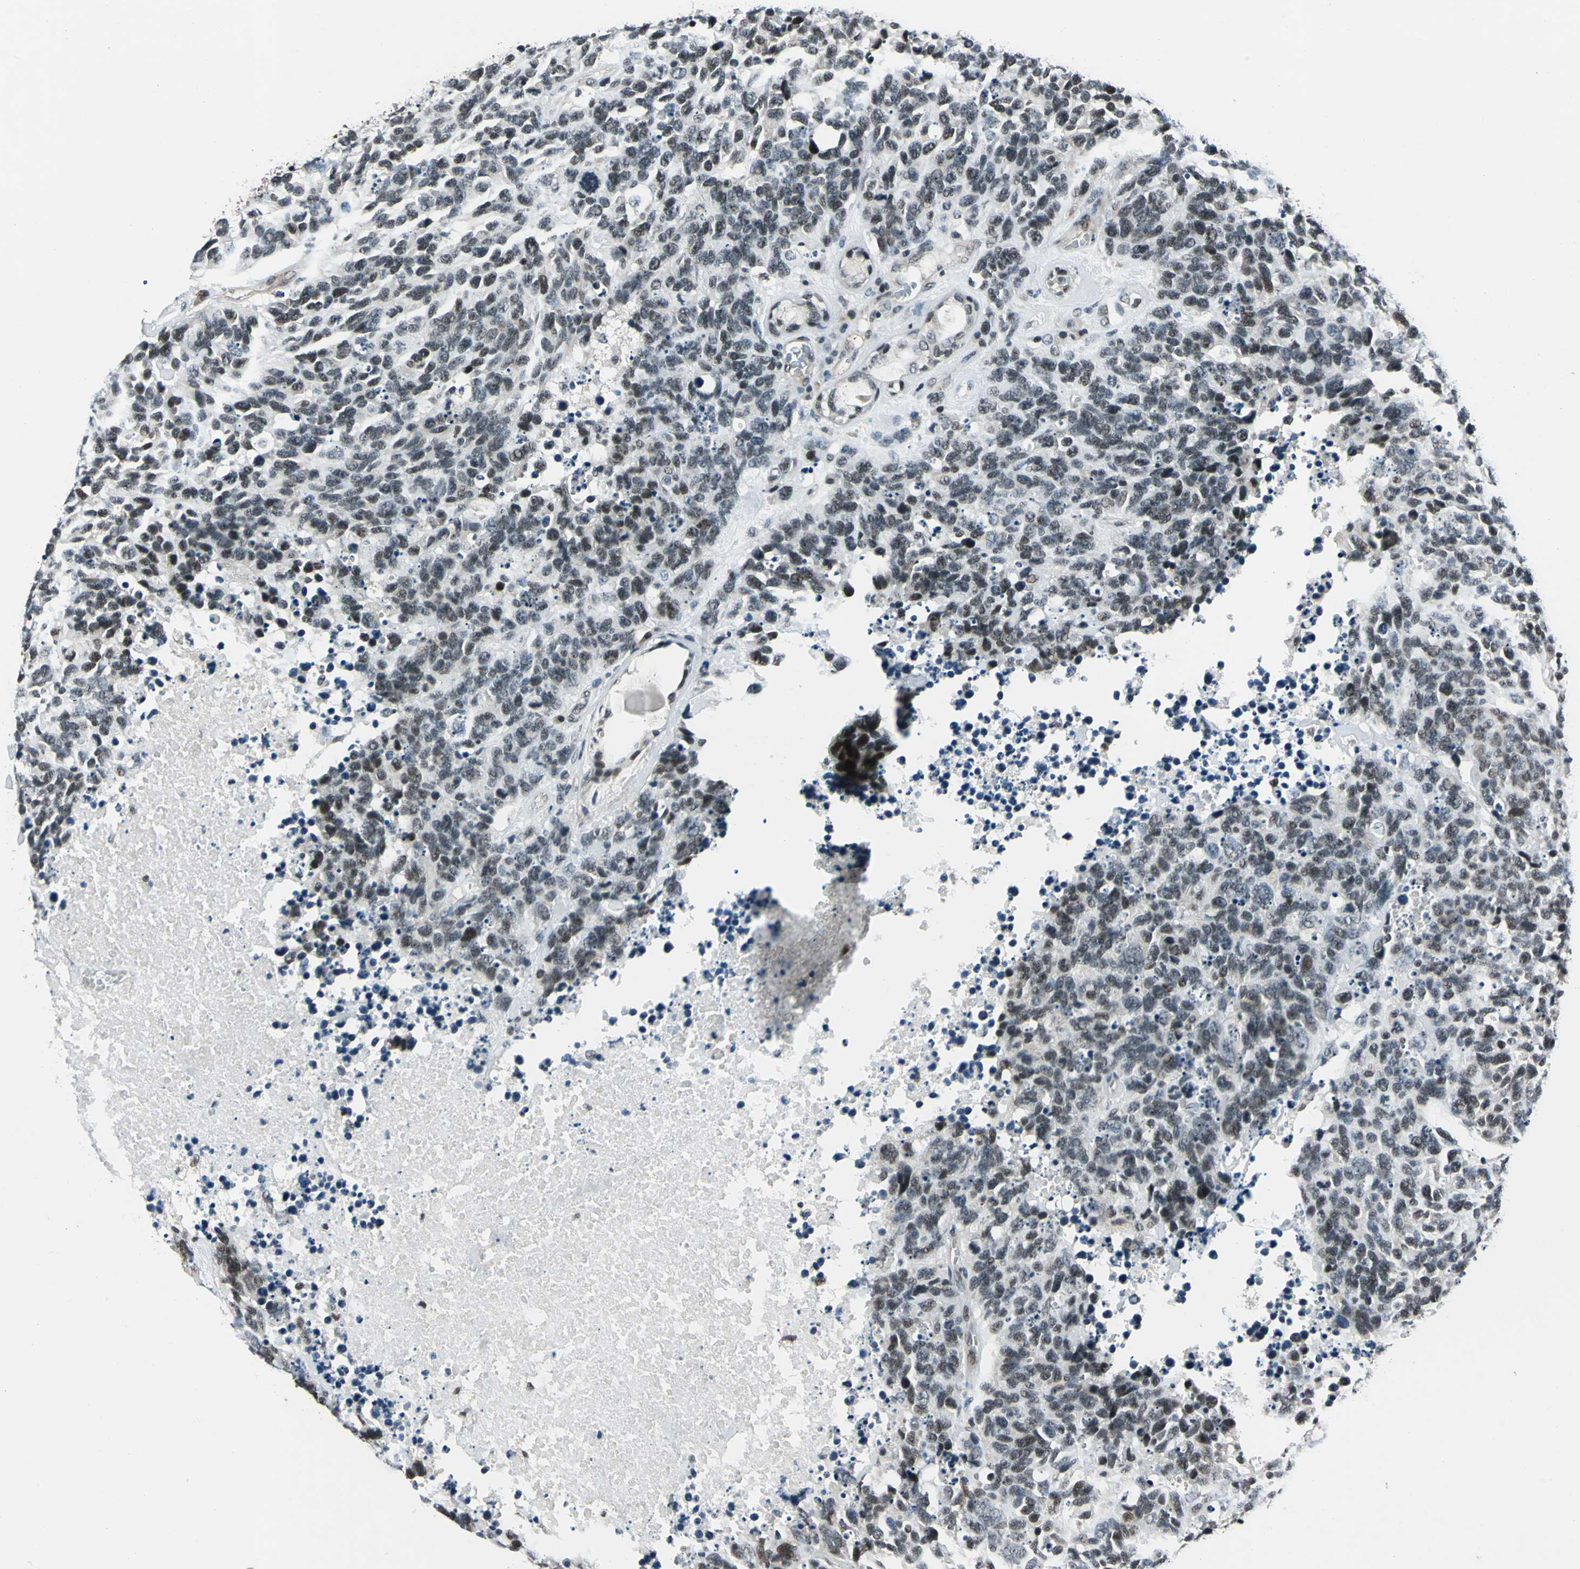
{"staining": {"intensity": "weak", "quantity": "<25%", "location": "nuclear"}, "tissue": "lung cancer", "cell_type": "Tumor cells", "image_type": "cancer", "snomed": [{"axis": "morphology", "description": "Neoplasm, malignant, NOS"}, {"axis": "topography", "description": "Lung"}], "caption": "DAB immunohistochemical staining of human lung neoplasm (malignant) reveals no significant staining in tumor cells.", "gene": "NR2C2", "patient": {"sex": "female", "age": 58}}